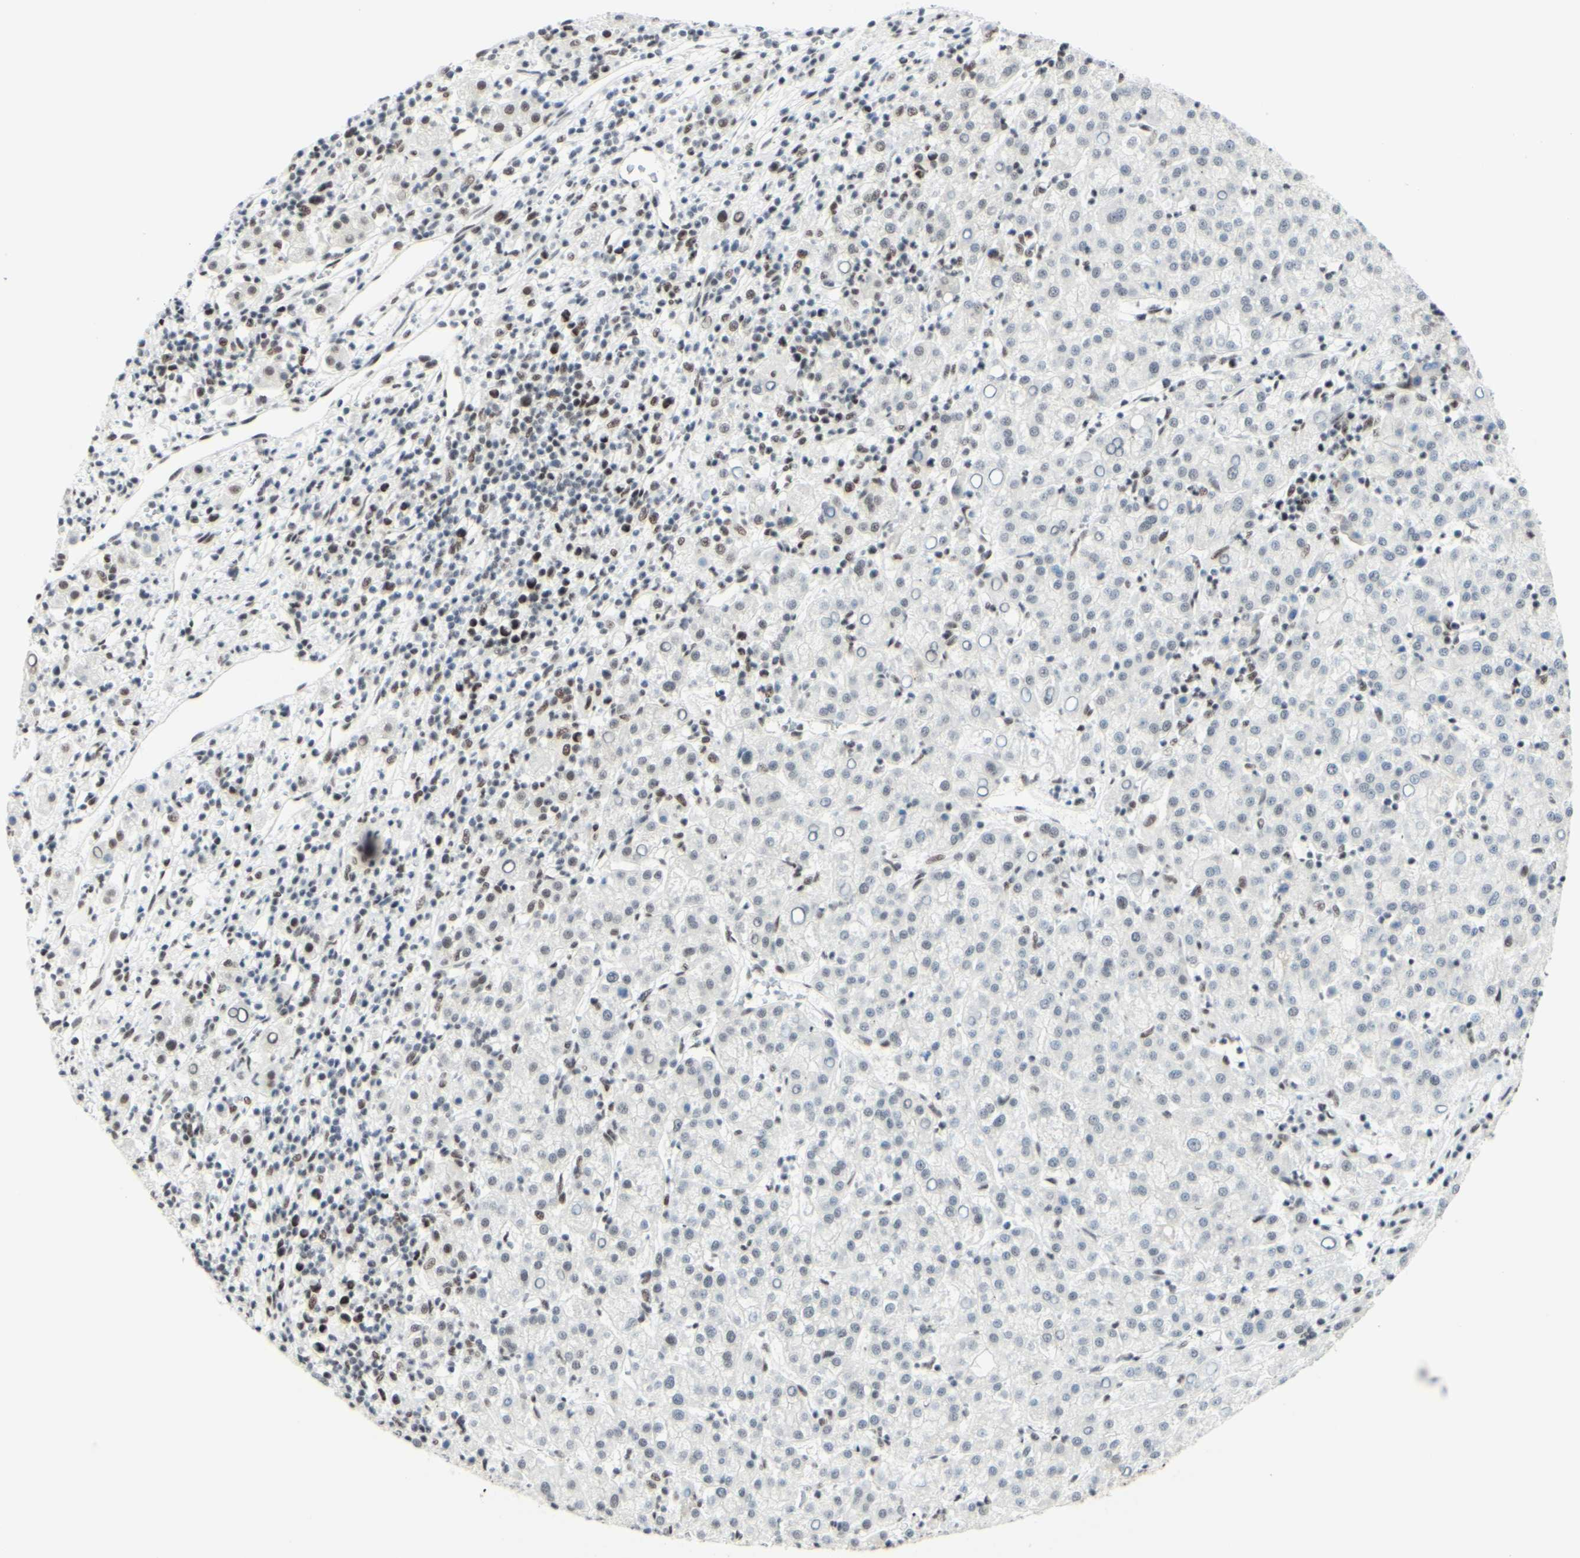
{"staining": {"intensity": "negative", "quantity": "none", "location": "none"}, "tissue": "liver cancer", "cell_type": "Tumor cells", "image_type": "cancer", "snomed": [{"axis": "morphology", "description": "Carcinoma, Hepatocellular, NOS"}, {"axis": "topography", "description": "Liver"}], "caption": "Immunohistochemistry (IHC) of liver cancer exhibits no staining in tumor cells. Nuclei are stained in blue.", "gene": "WTAP", "patient": {"sex": "female", "age": 58}}